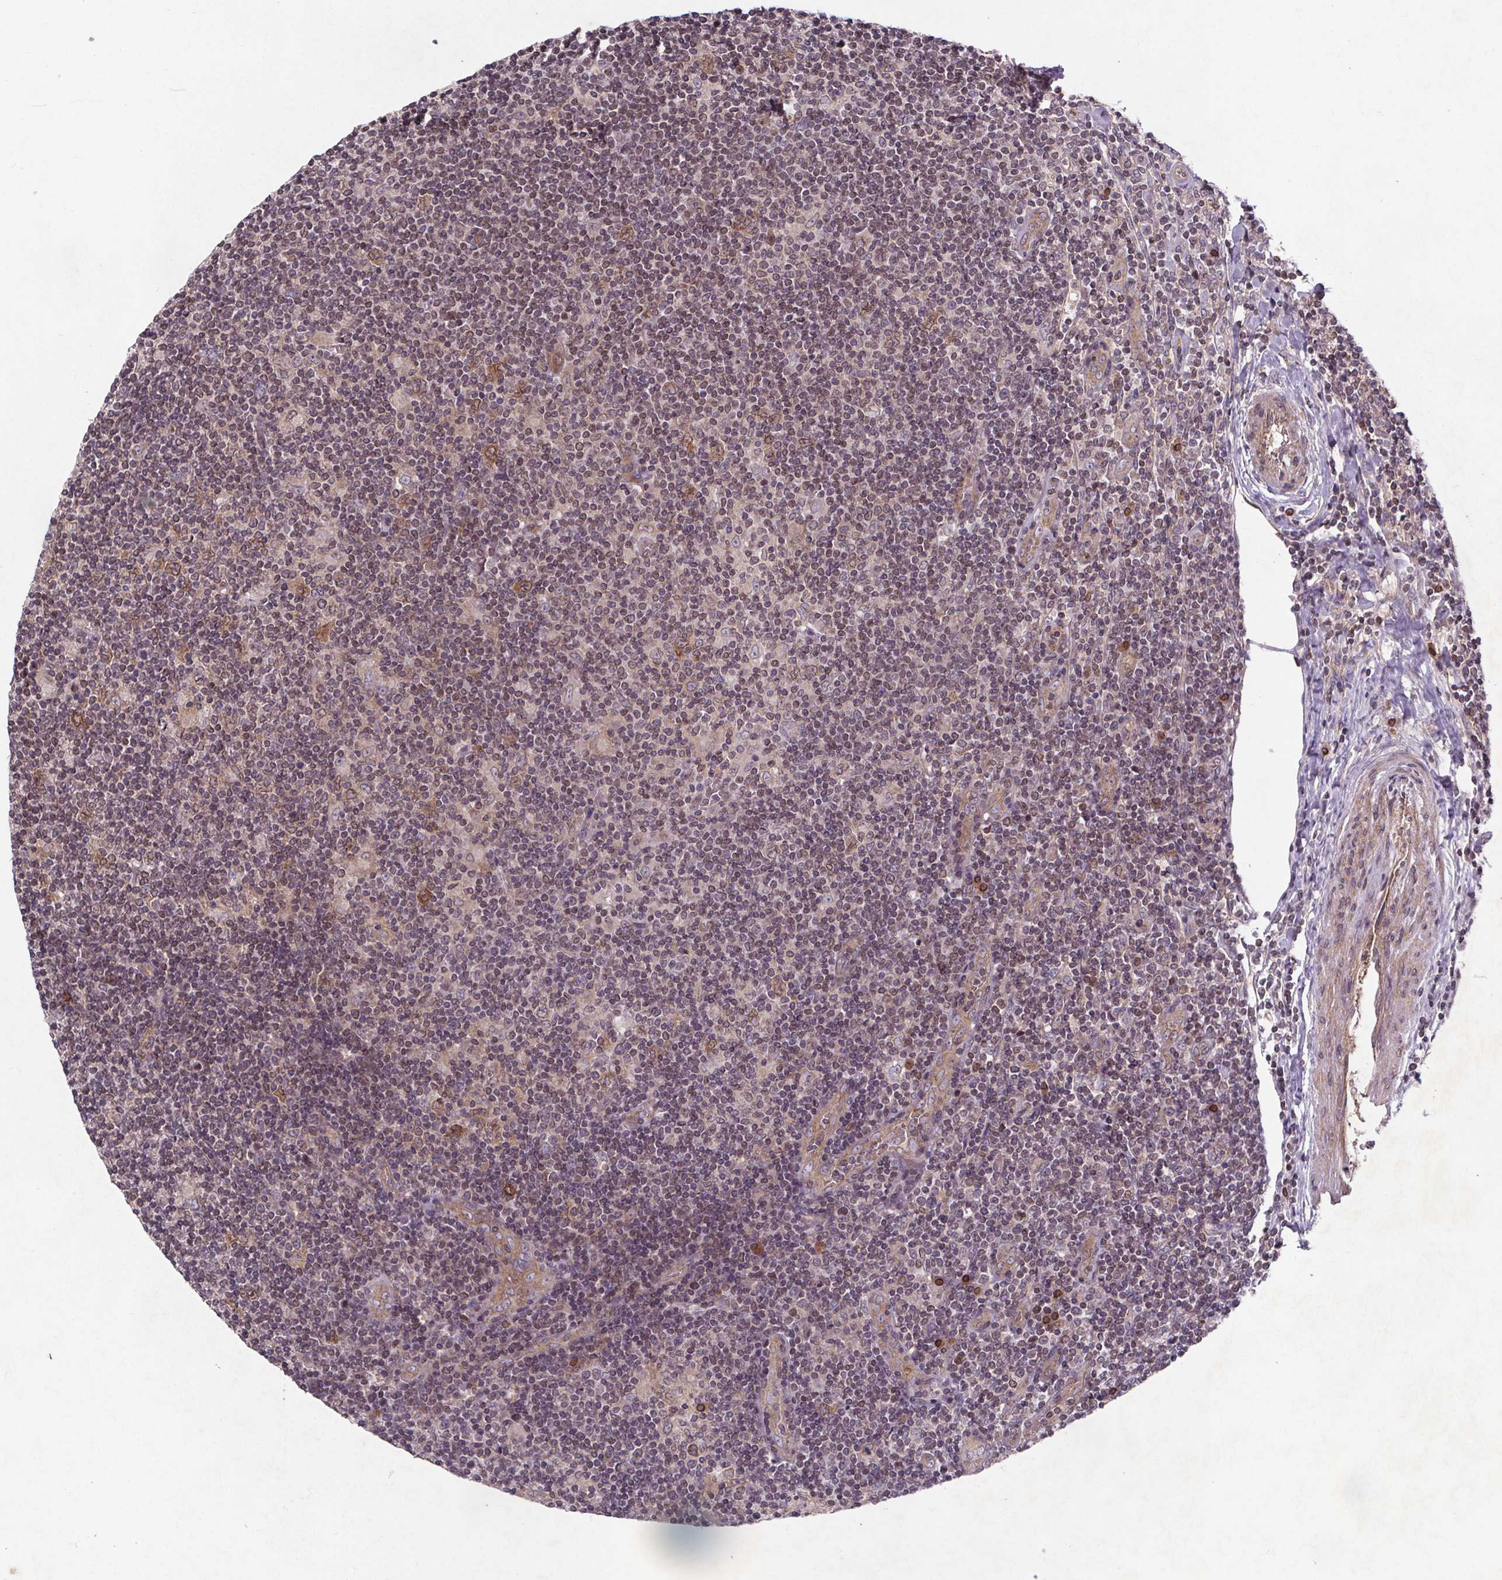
{"staining": {"intensity": "moderate", "quantity": "<25%", "location": "cytoplasmic/membranous"}, "tissue": "lymphoma", "cell_type": "Tumor cells", "image_type": "cancer", "snomed": [{"axis": "morphology", "description": "Hodgkin's disease, NOS"}, {"axis": "topography", "description": "Lymph node"}], "caption": "Tumor cells exhibit moderate cytoplasmic/membranous staining in about <25% of cells in Hodgkin's disease.", "gene": "STRN3", "patient": {"sex": "male", "age": 40}}